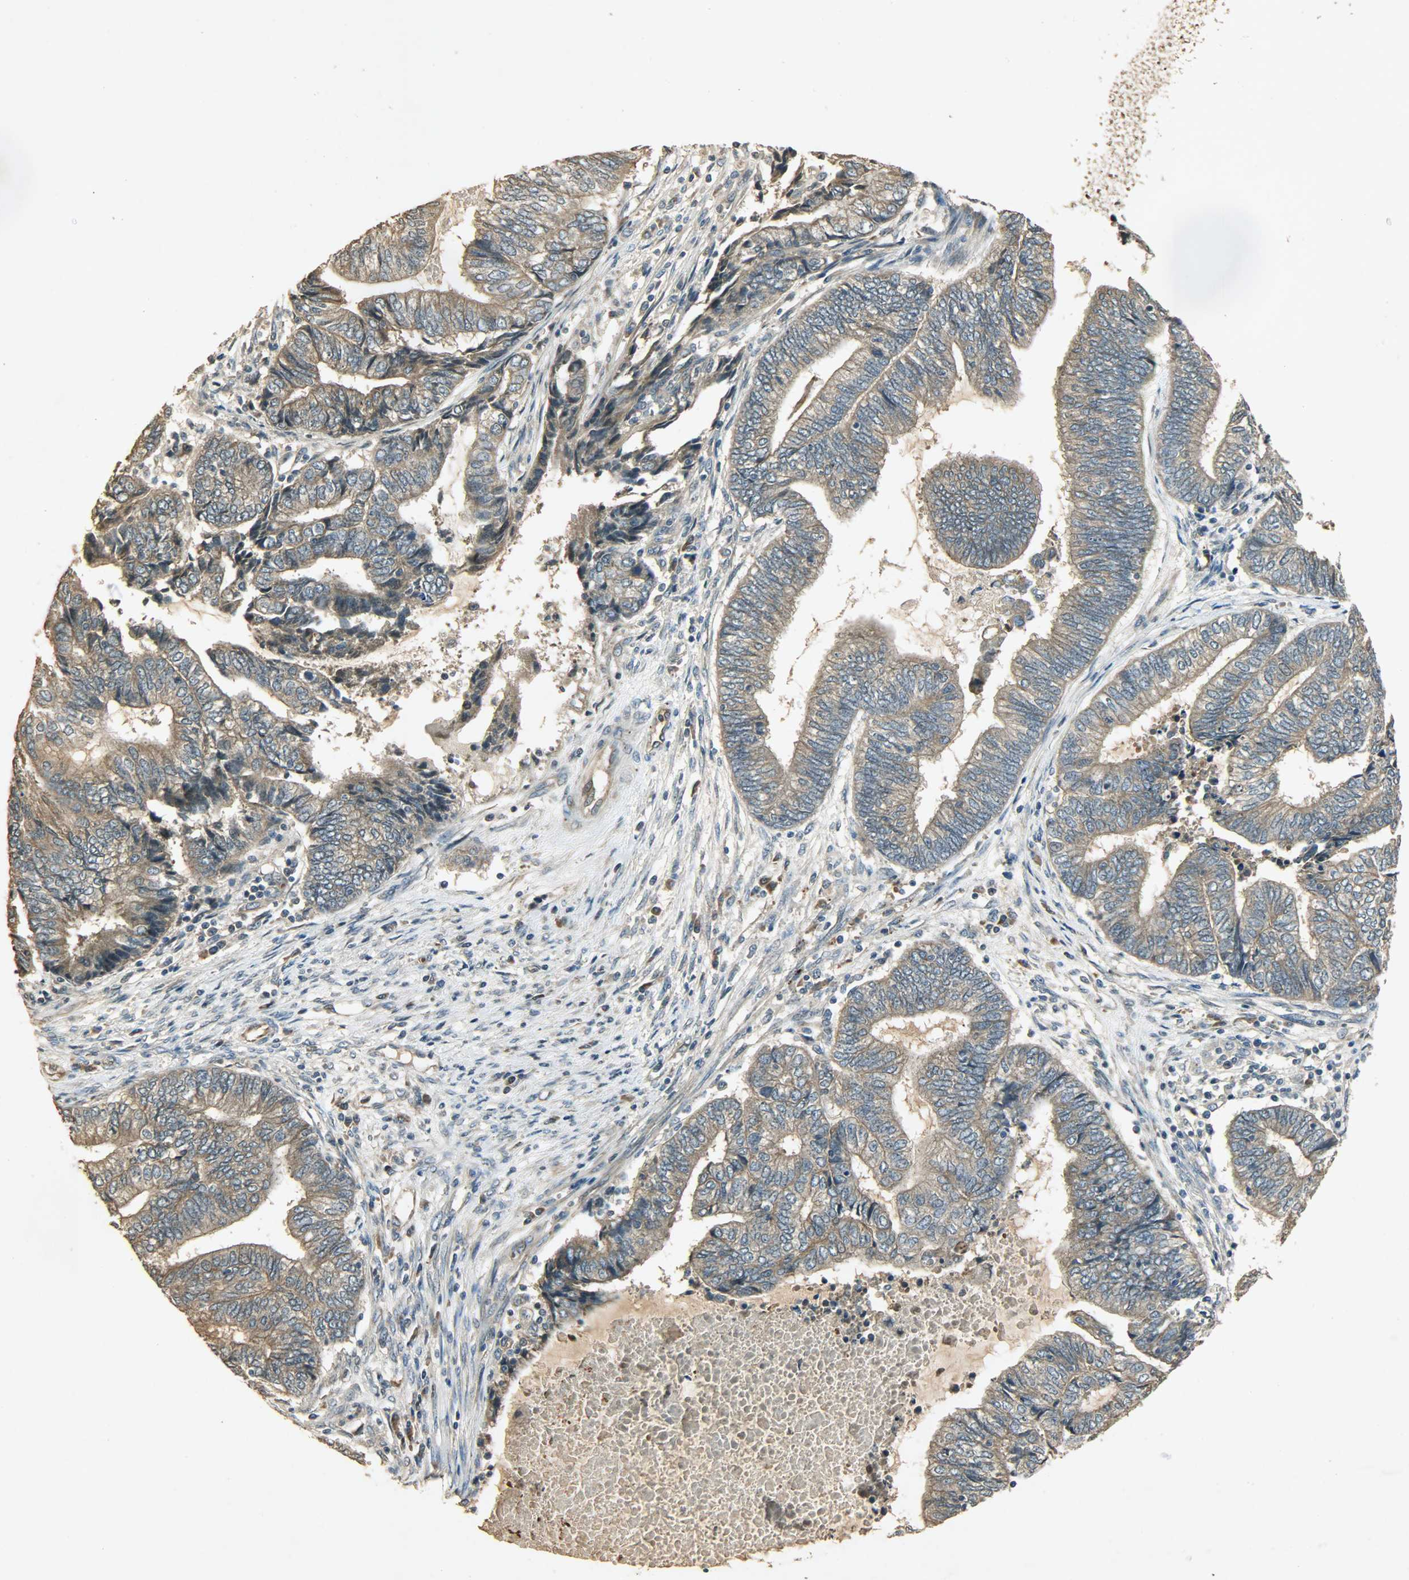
{"staining": {"intensity": "moderate", "quantity": ">75%", "location": "cytoplasmic/membranous"}, "tissue": "endometrial cancer", "cell_type": "Tumor cells", "image_type": "cancer", "snomed": [{"axis": "morphology", "description": "Adenocarcinoma, NOS"}, {"axis": "topography", "description": "Uterus"}, {"axis": "topography", "description": "Endometrium"}], "caption": "Human endometrial adenocarcinoma stained with a protein marker exhibits moderate staining in tumor cells.", "gene": "ATP2B1", "patient": {"sex": "female", "age": 70}}